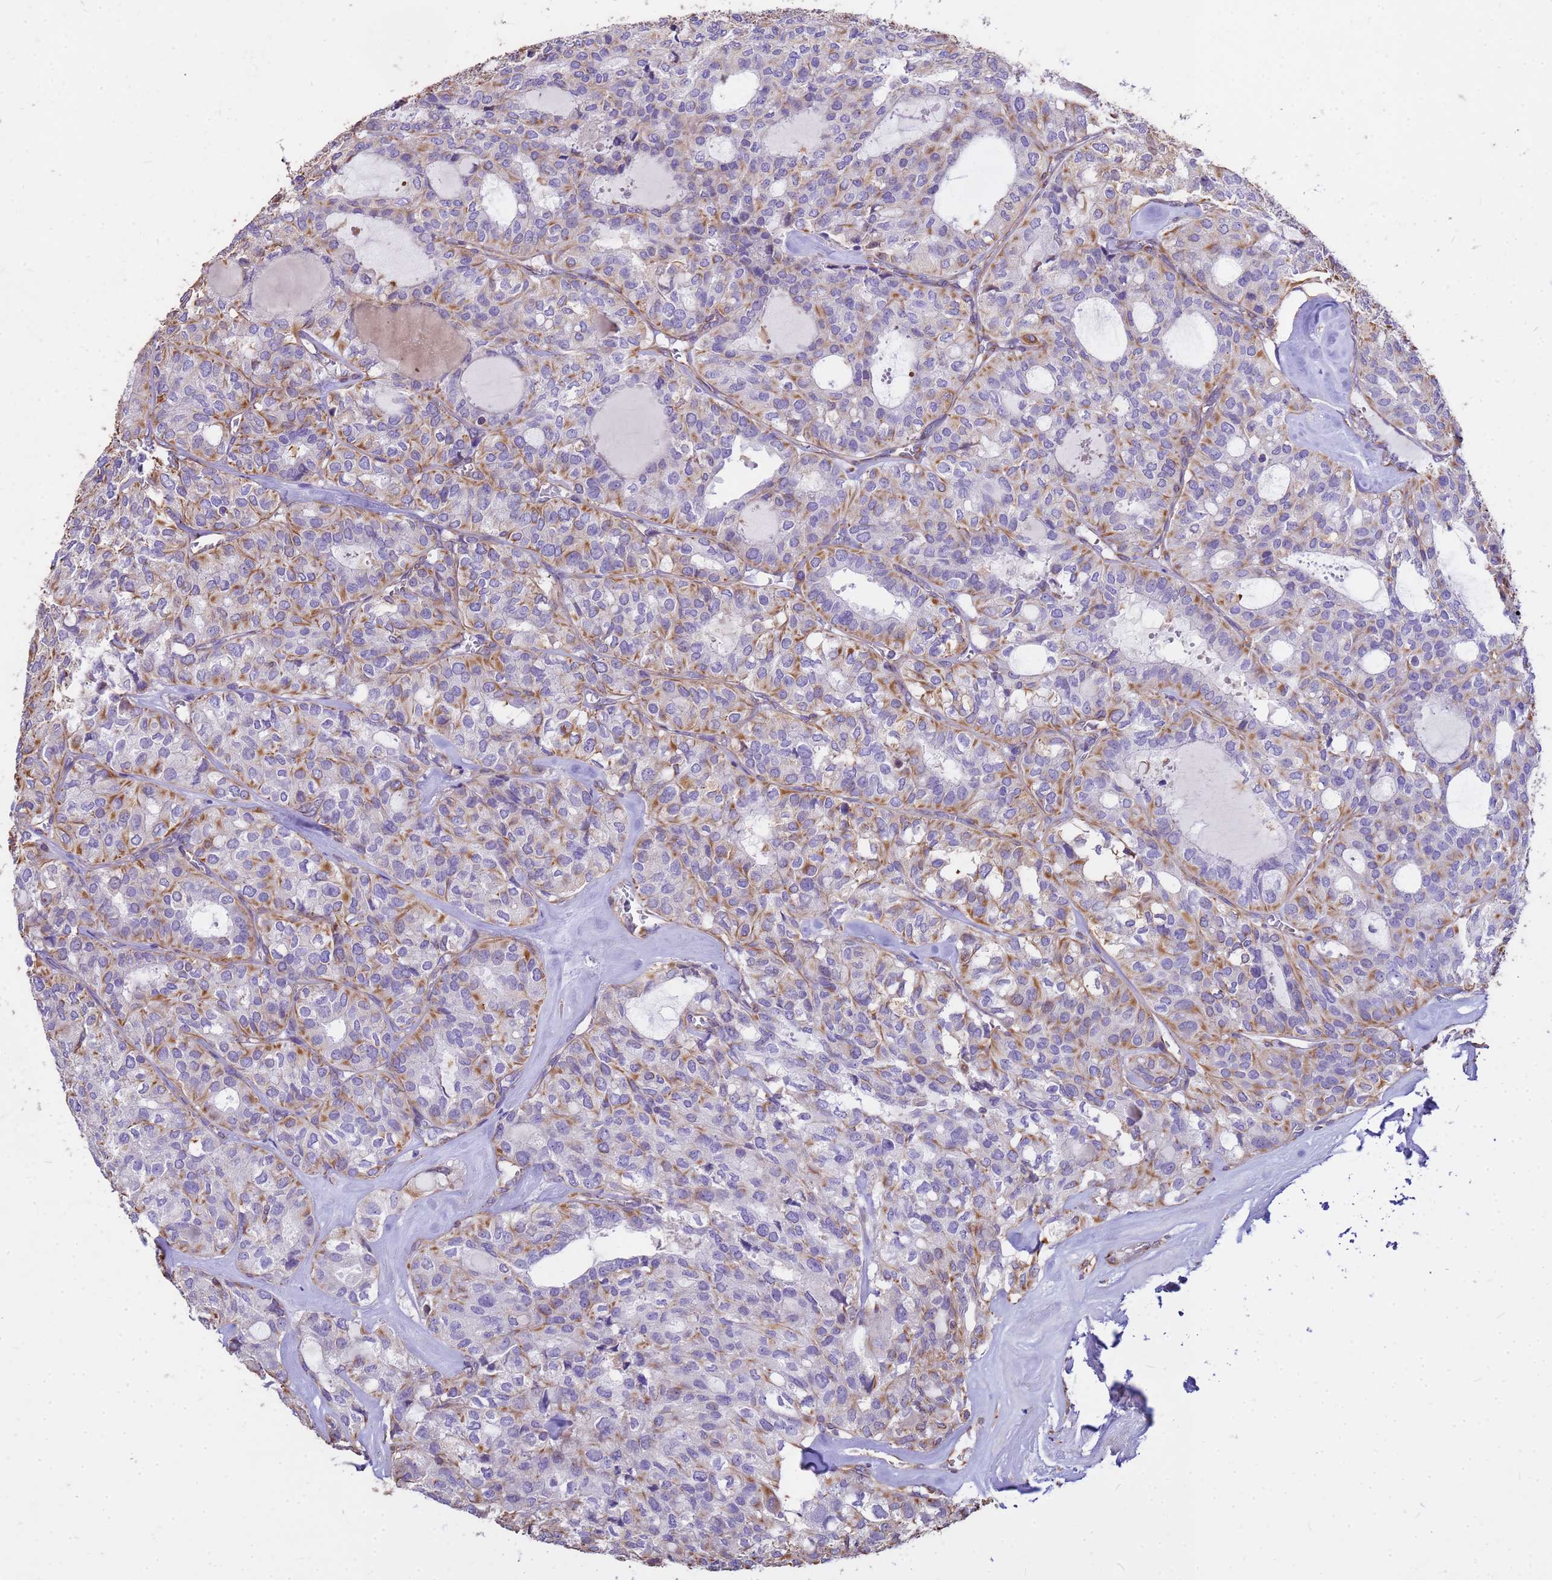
{"staining": {"intensity": "moderate", "quantity": "<25%", "location": "cytoplasmic/membranous"}, "tissue": "thyroid cancer", "cell_type": "Tumor cells", "image_type": "cancer", "snomed": [{"axis": "morphology", "description": "Follicular adenoma carcinoma, NOS"}, {"axis": "topography", "description": "Thyroid gland"}], "caption": "There is low levels of moderate cytoplasmic/membranous positivity in tumor cells of follicular adenoma carcinoma (thyroid), as demonstrated by immunohistochemical staining (brown color).", "gene": "TCEAL3", "patient": {"sex": "male", "age": 75}}